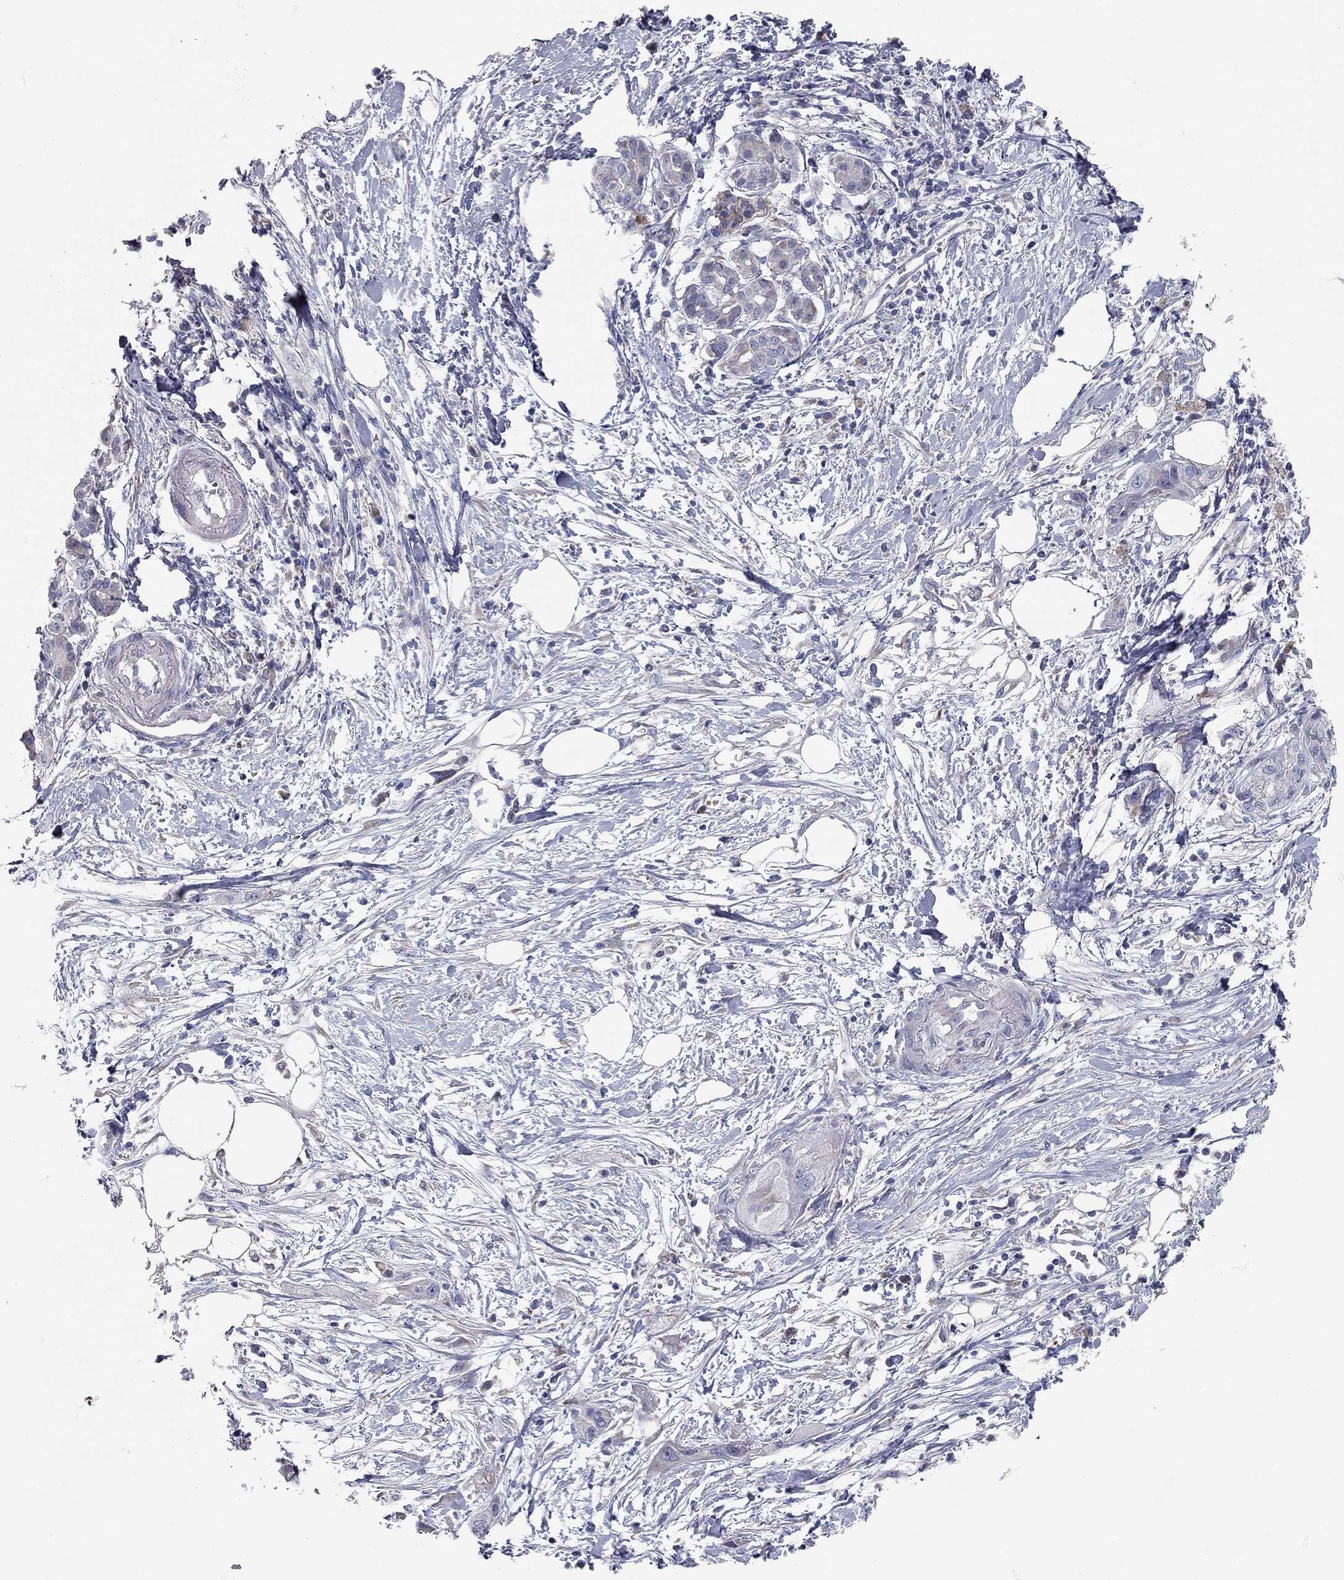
{"staining": {"intensity": "negative", "quantity": "none", "location": "none"}, "tissue": "pancreatic cancer", "cell_type": "Tumor cells", "image_type": "cancer", "snomed": [{"axis": "morphology", "description": "Adenocarcinoma, NOS"}, {"axis": "topography", "description": "Pancreas"}], "caption": "IHC of pancreatic cancer (adenocarcinoma) displays no staining in tumor cells.", "gene": "XAGE2", "patient": {"sex": "male", "age": 72}}